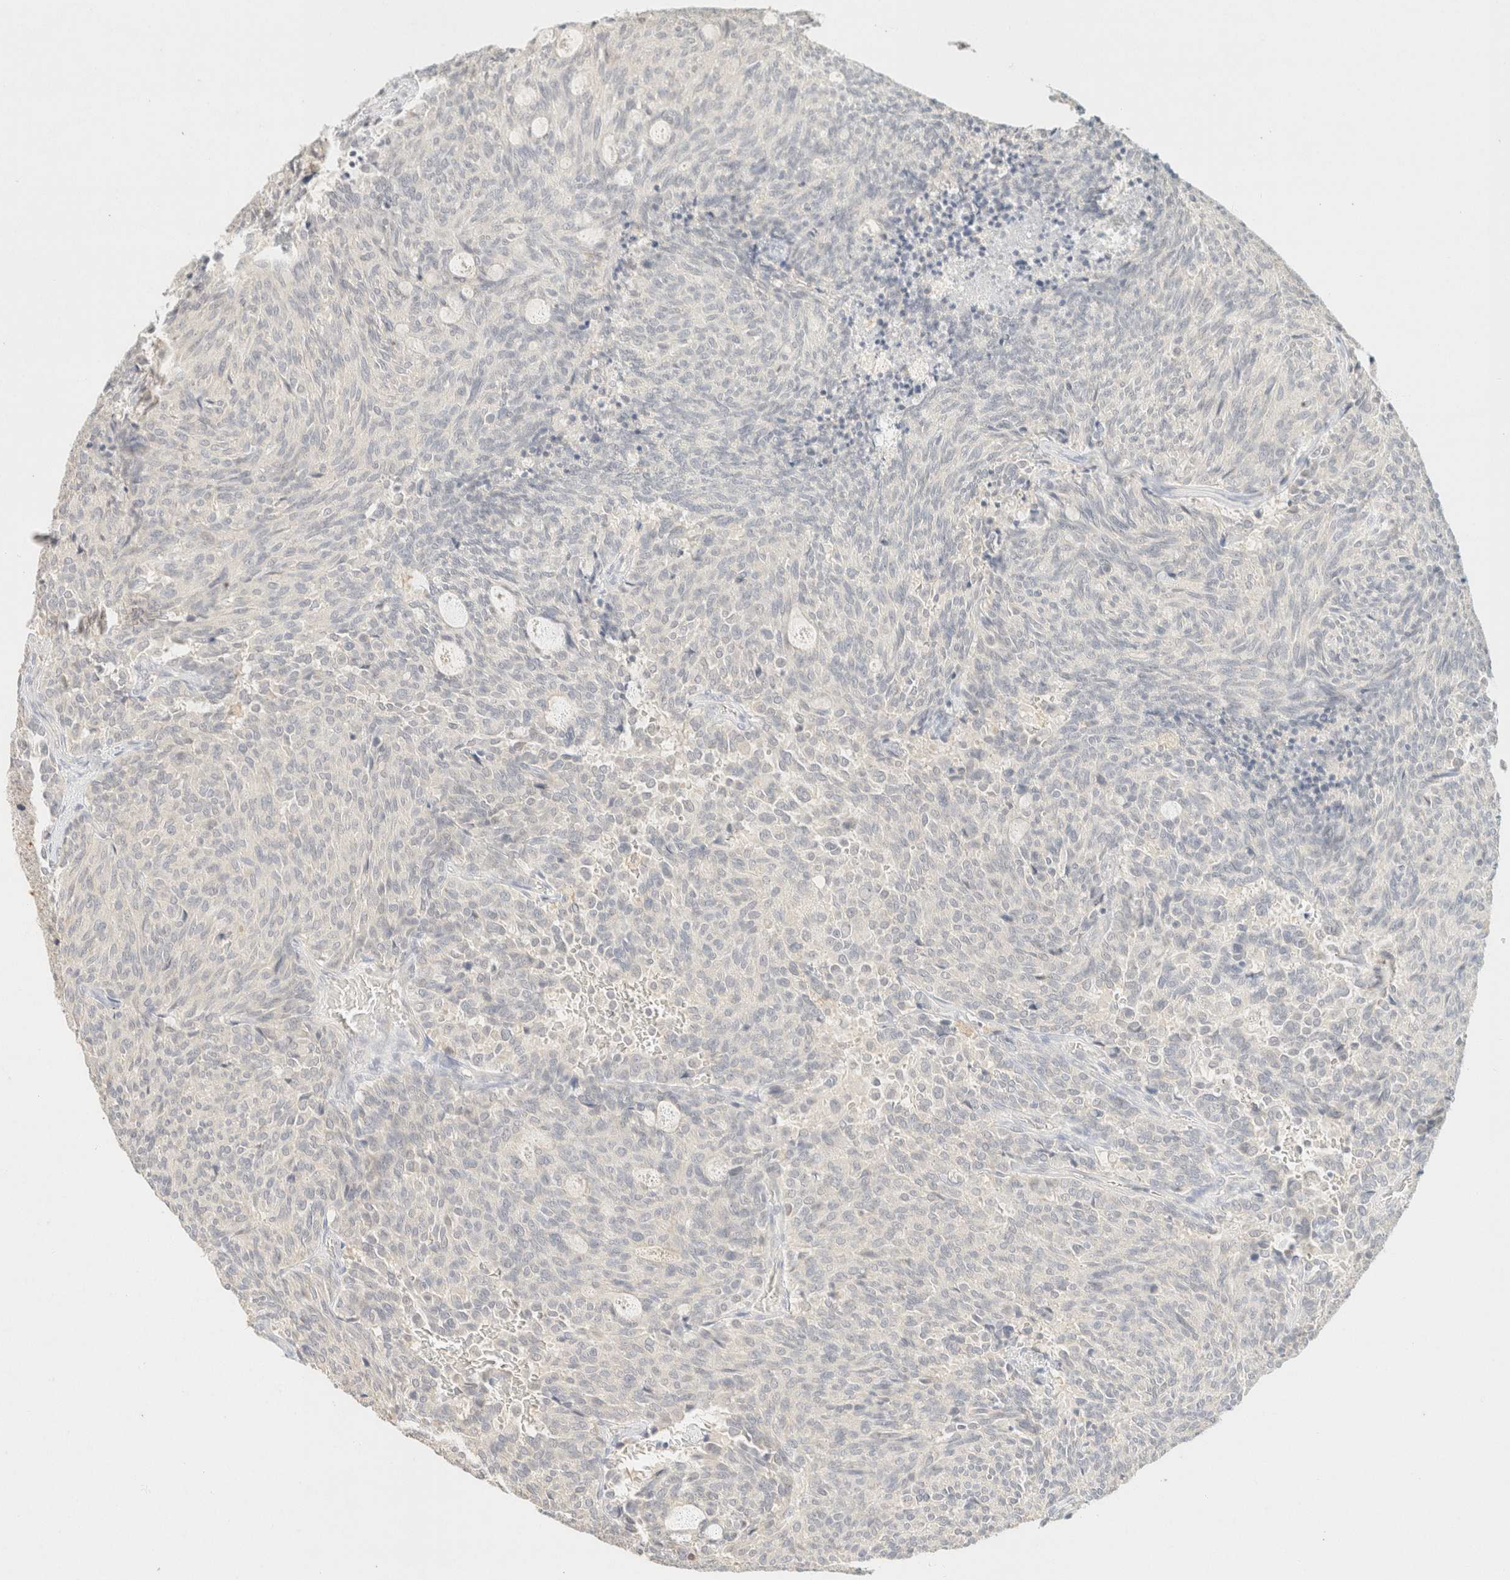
{"staining": {"intensity": "negative", "quantity": "none", "location": "none"}, "tissue": "carcinoid", "cell_type": "Tumor cells", "image_type": "cancer", "snomed": [{"axis": "morphology", "description": "Carcinoid, malignant, NOS"}, {"axis": "topography", "description": "Pancreas"}], "caption": "An image of human carcinoid is negative for staining in tumor cells. (DAB (3,3'-diaminobenzidine) immunohistochemistry (IHC), high magnification).", "gene": "TIMD4", "patient": {"sex": "female", "age": 54}}